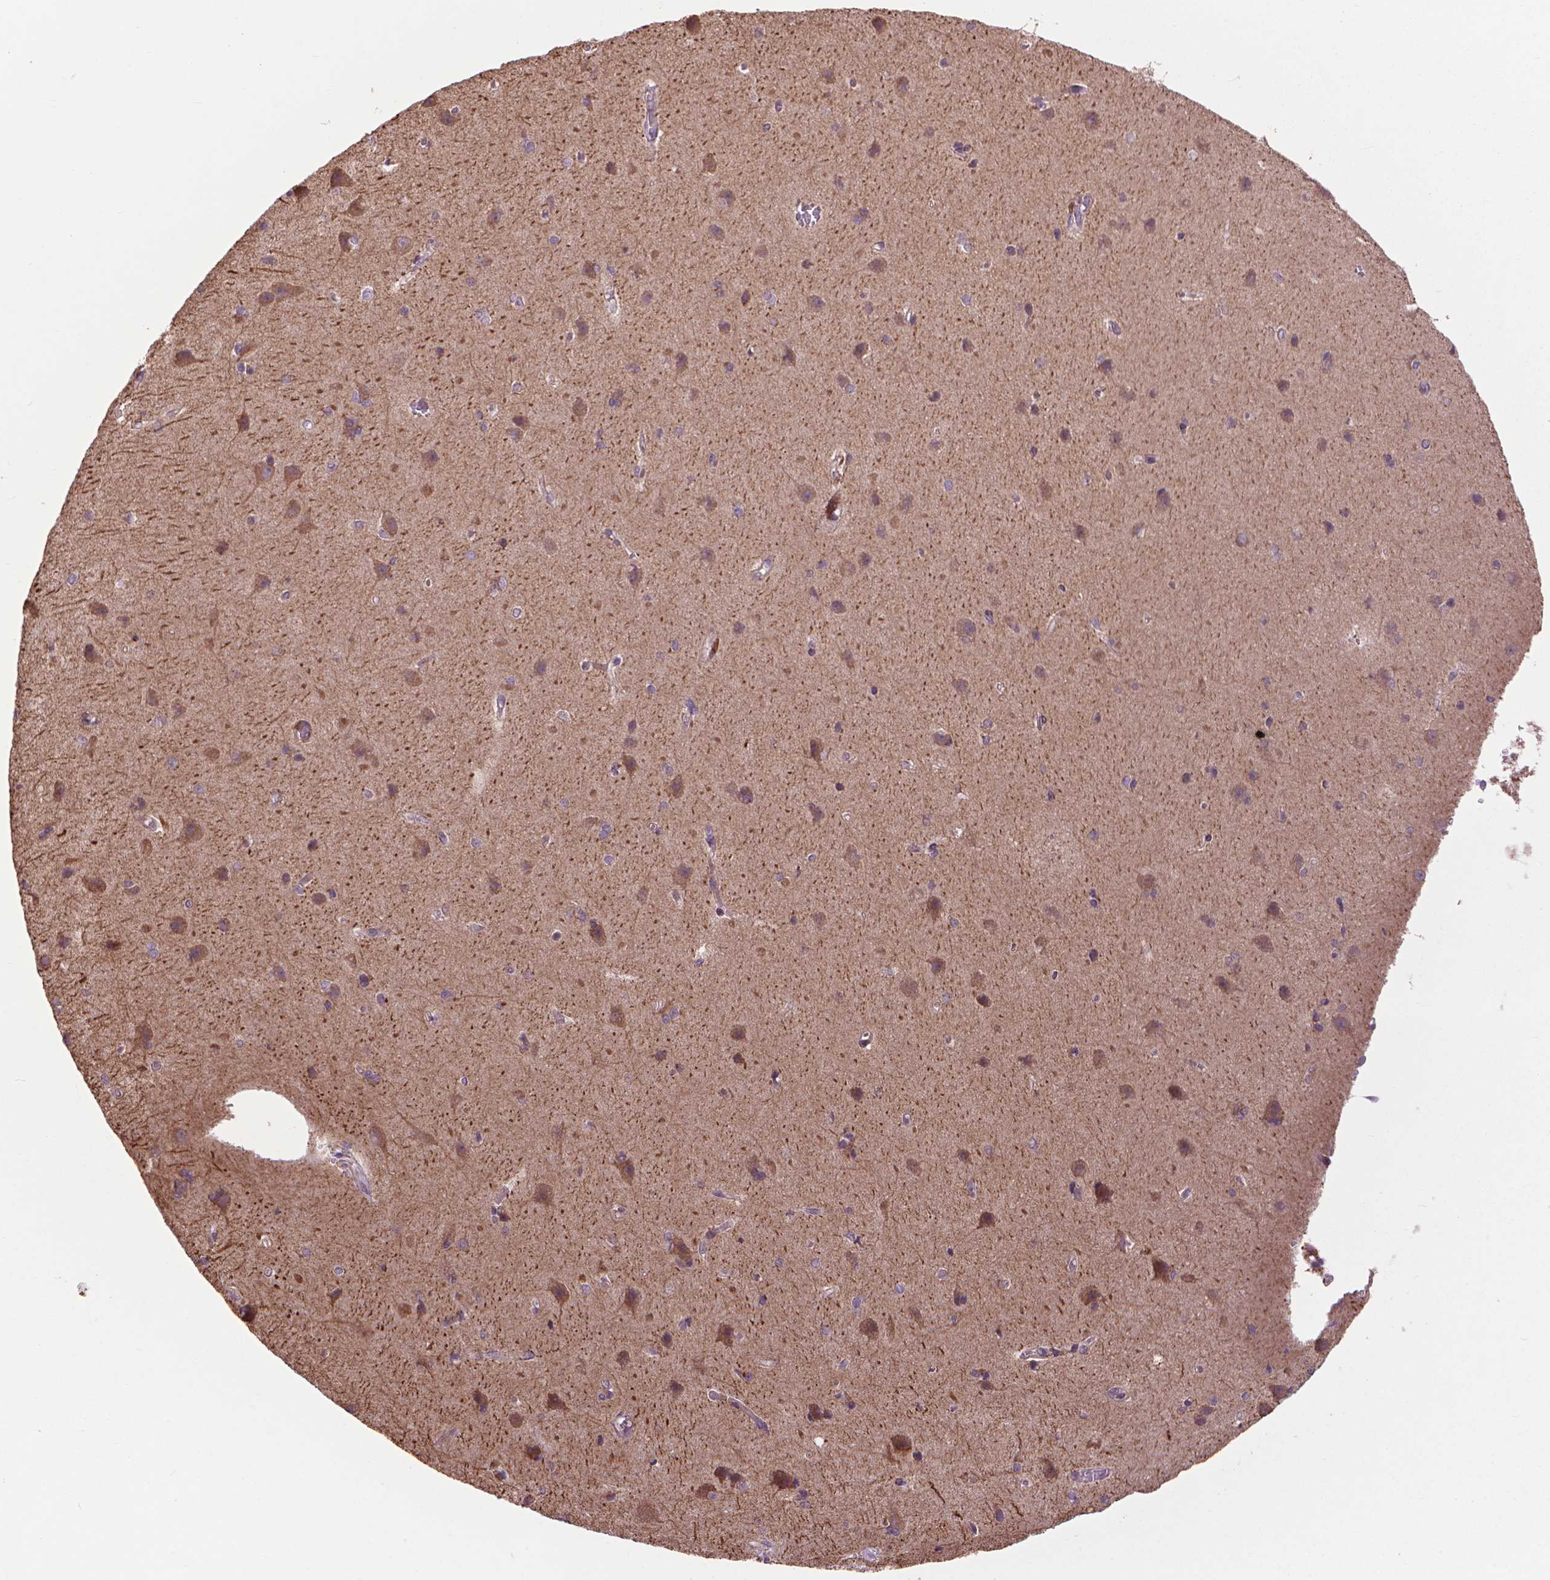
{"staining": {"intensity": "weak", "quantity": "25%-75%", "location": "cytoplasmic/membranous"}, "tissue": "cerebral cortex", "cell_type": "Endothelial cells", "image_type": "normal", "snomed": [{"axis": "morphology", "description": "Normal tissue, NOS"}, {"axis": "topography", "description": "Cerebral cortex"}], "caption": "Brown immunohistochemical staining in normal human cerebral cortex displays weak cytoplasmic/membranous expression in about 25%-75% of endothelial cells.", "gene": "MYH14", "patient": {"sex": "male", "age": 37}}